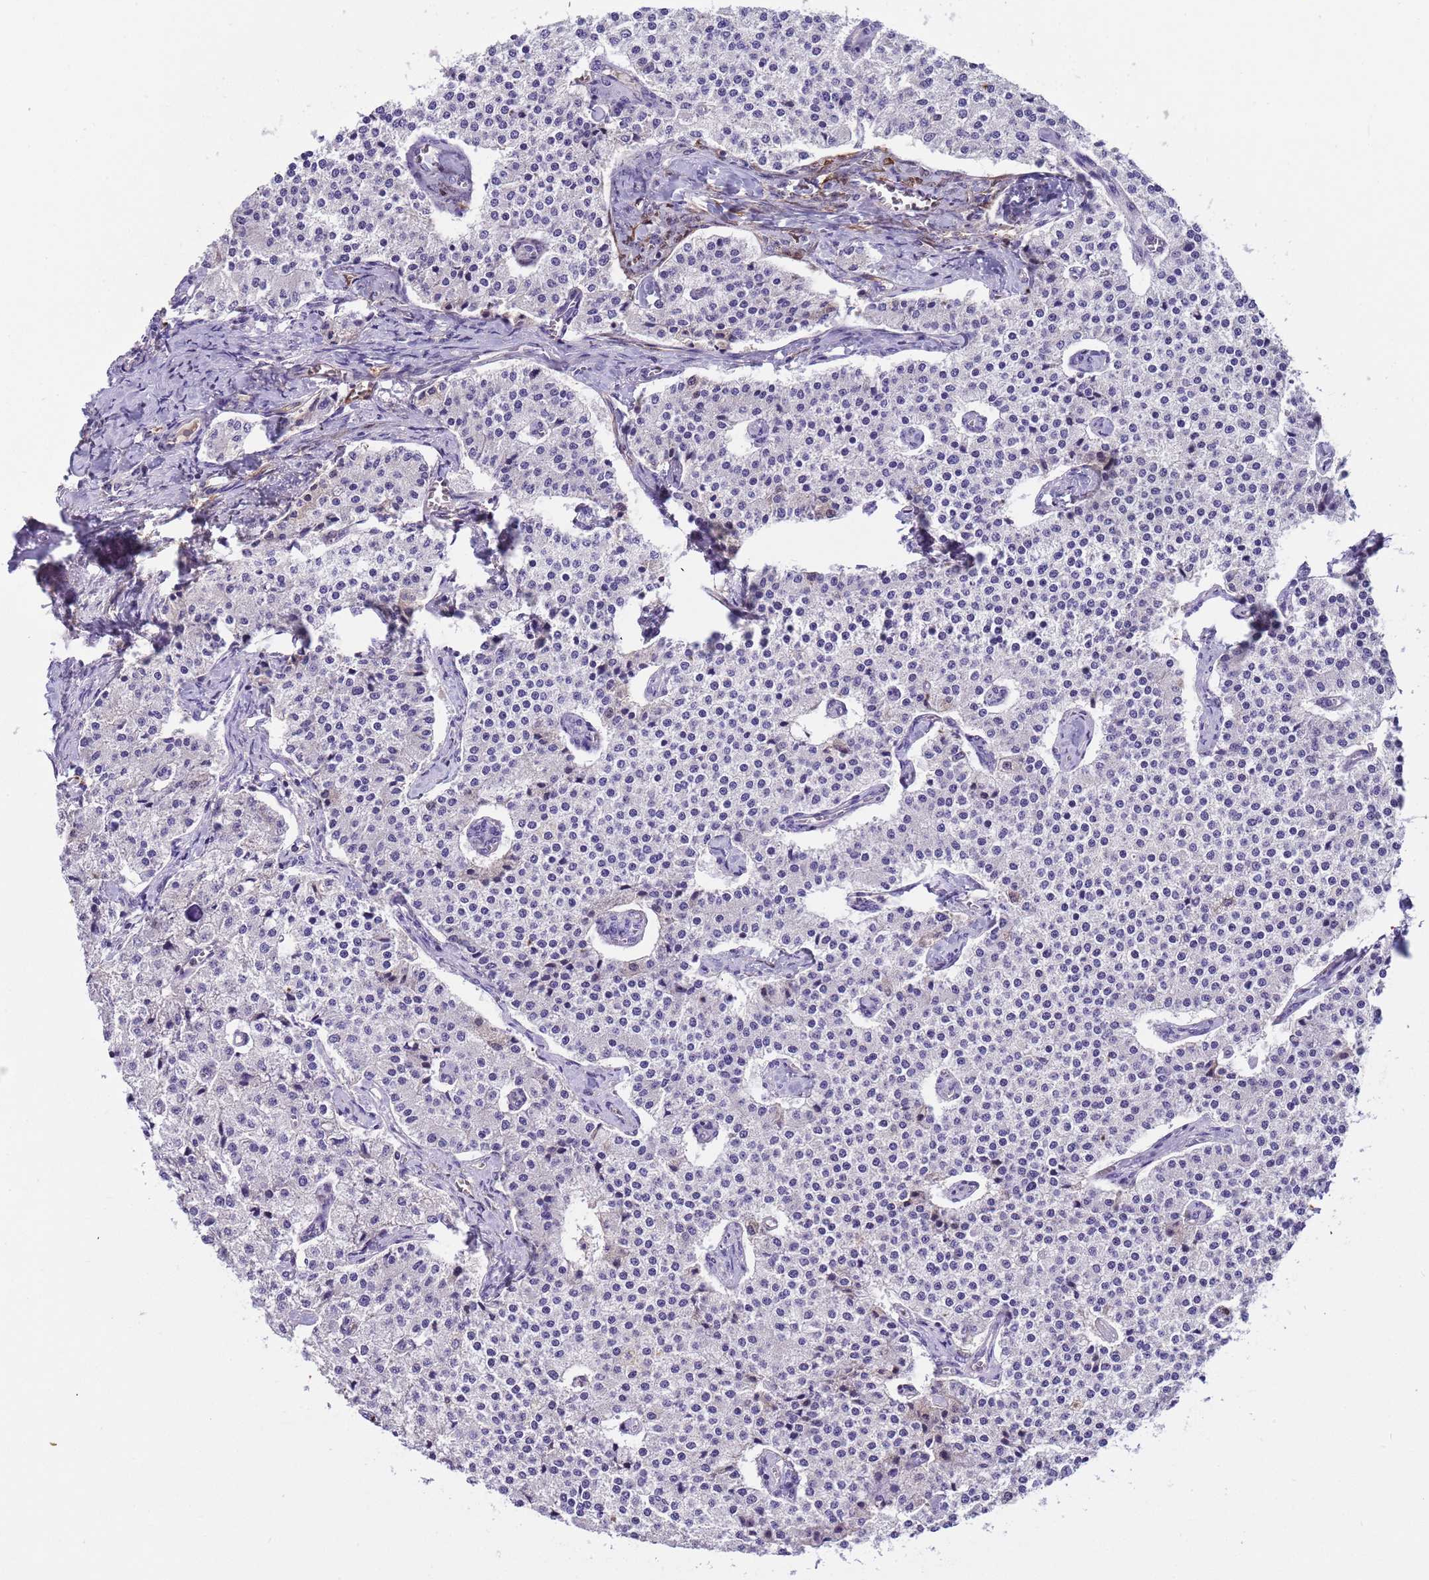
{"staining": {"intensity": "negative", "quantity": "none", "location": "none"}, "tissue": "carcinoid", "cell_type": "Tumor cells", "image_type": "cancer", "snomed": [{"axis": "morphology", "description": "Carcinoid, malignant, NOS"}, {"axis": "topography", "description": "Colon"}], "caption": "There is no significant positivity in tumor cells of malignant carcinoid.", "gene": "PLCXD3", "patient": {"sex": "female", "age": 52}}